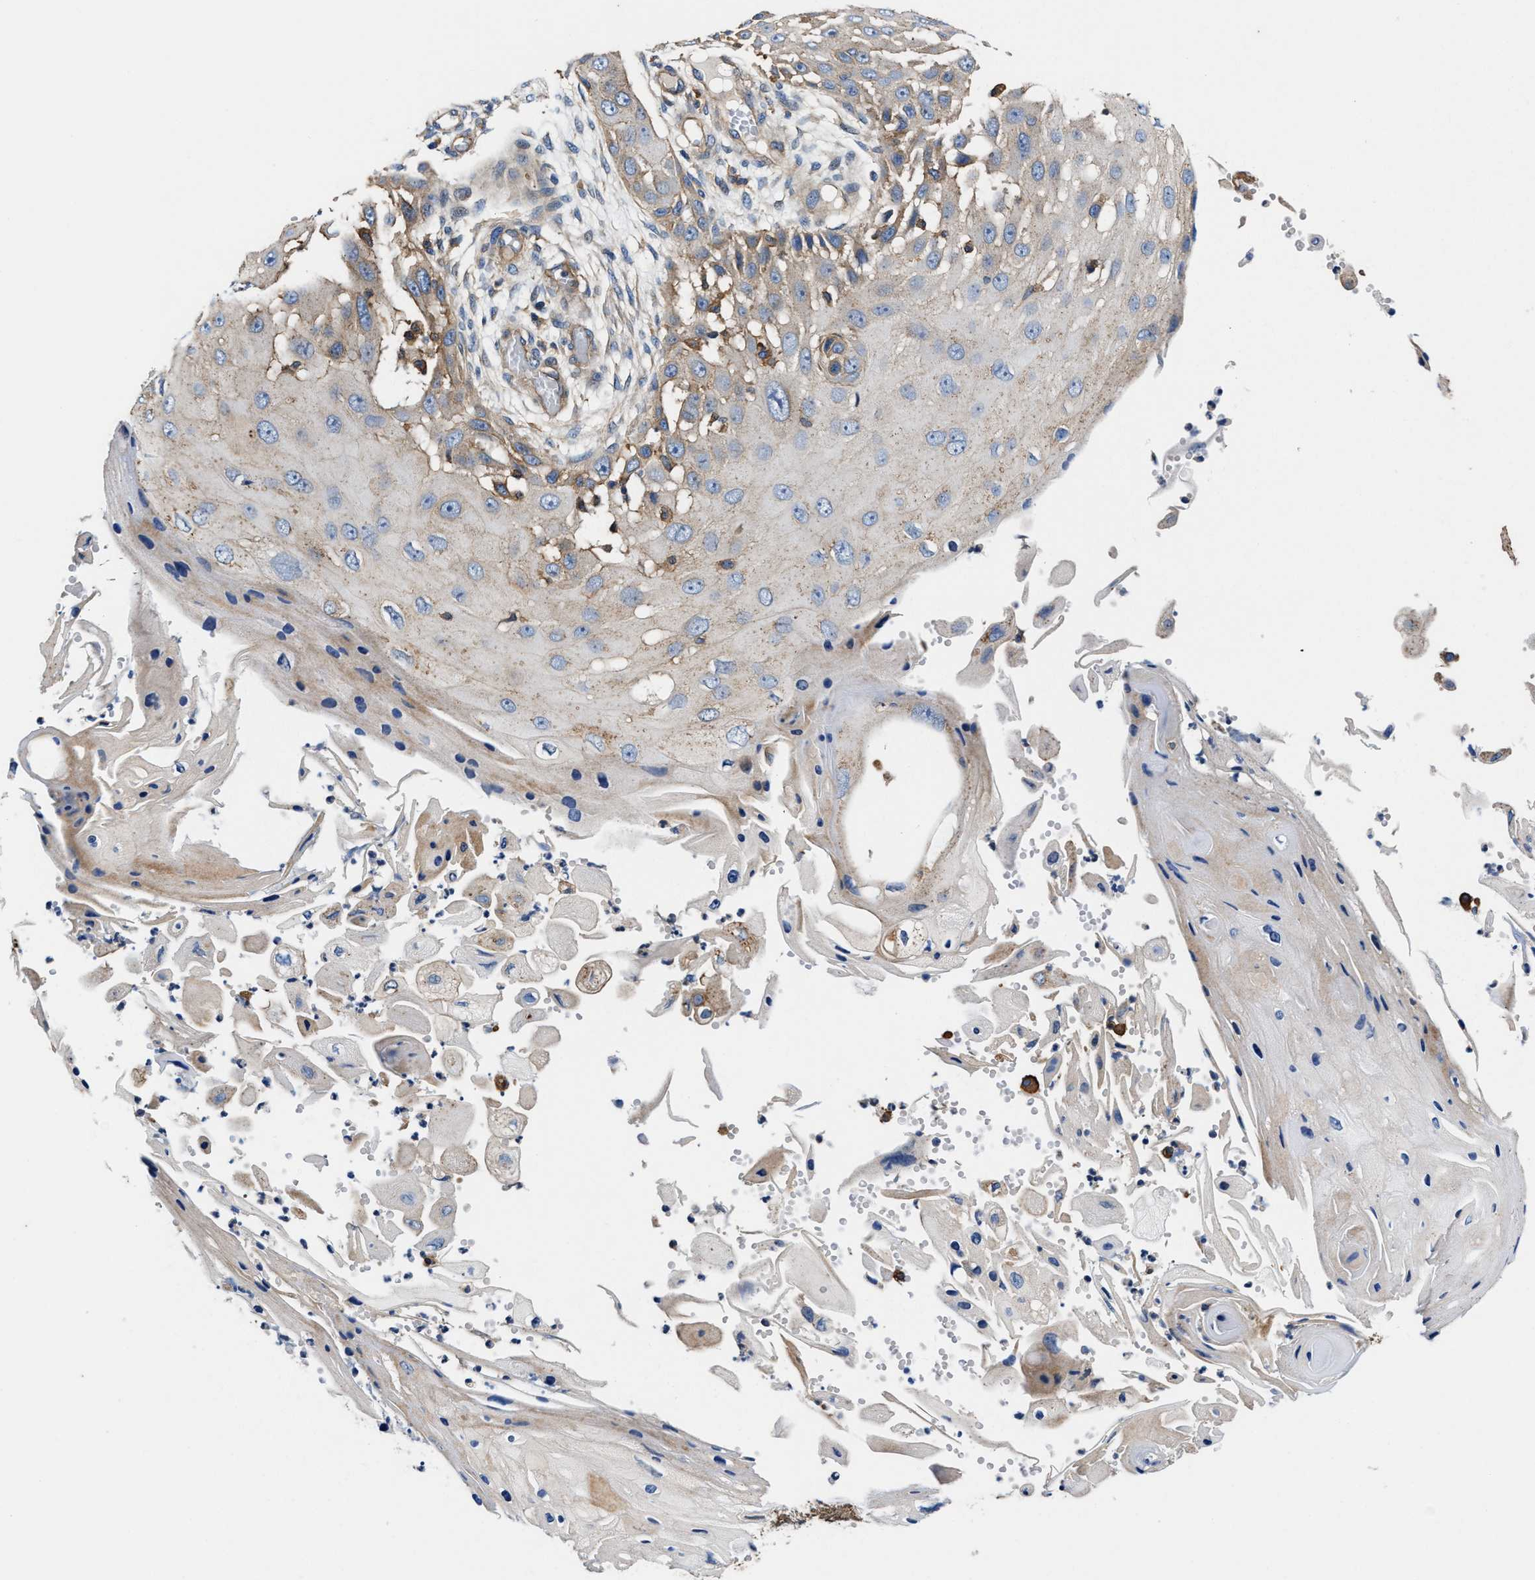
{"staining": {"intensity": "weak", "quantity": "<25%", "location": "cytoplasmic/membranous"}, "tissue": "skin cancer", "cell_type": "Tumor cells", "image_type": "cancer", "snomed": [{"axis": "morphology", "description": "Squamous cell carcinoma, NOS"}, {"axis": "topography", "description": "Skin"}], "caption": "The image exhibits no staining of tumor cells in squamous cell carcinoma (skin). (DAB immunohistochemistry, high magnification).", "gene": "PPP1R9B", "patient": {"sex": "female", "age": 44}}